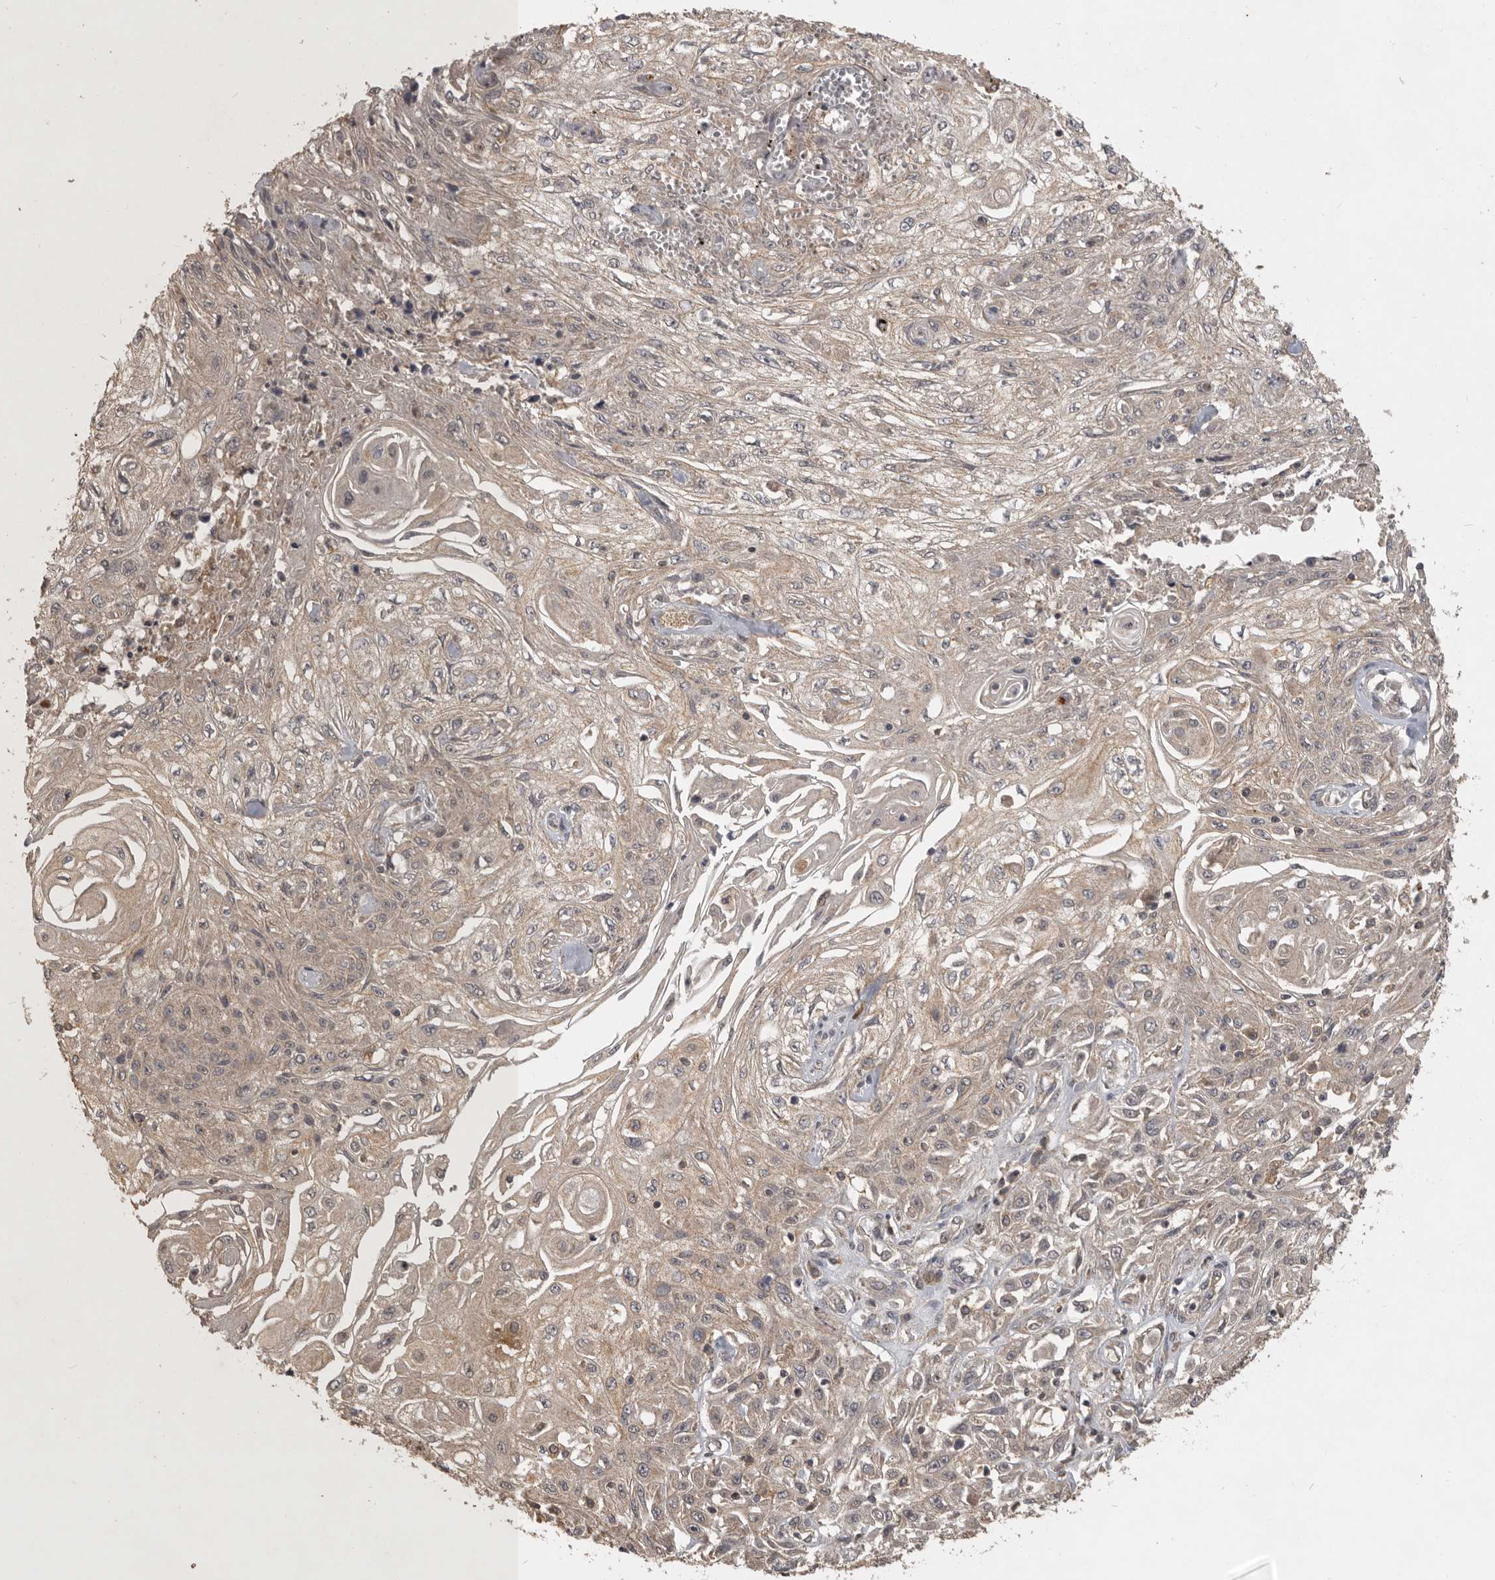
{"staining": {"intensity": "weak", "quantity": ">75%", "location": "cytoplasmic/membranous"}, "tissue": "skin cancer", "cell_type": "Tumor cells", "image_type": "cancer", "snomed": [{"axis": "morphology", "description": "Squamous cell carcinoma, NOS"}, {"axis": "morphology", "description": "Squamous cell carcinoma, metastatic, NOS"}, {"axis": "topography", "description": "Skin"}, {"axis": "topography", "description": "Lymph node"}], "caption": "Approximately >75% of tumor cells in human skin cancer (metastatic squamous cell carcinoma) reveal weak cytoplasmic/membranous protein expression as visualized by brown immunohistochemical staining.", "gene": "ADAMTS4", "patient": {"sex": "male", "age": 75}}